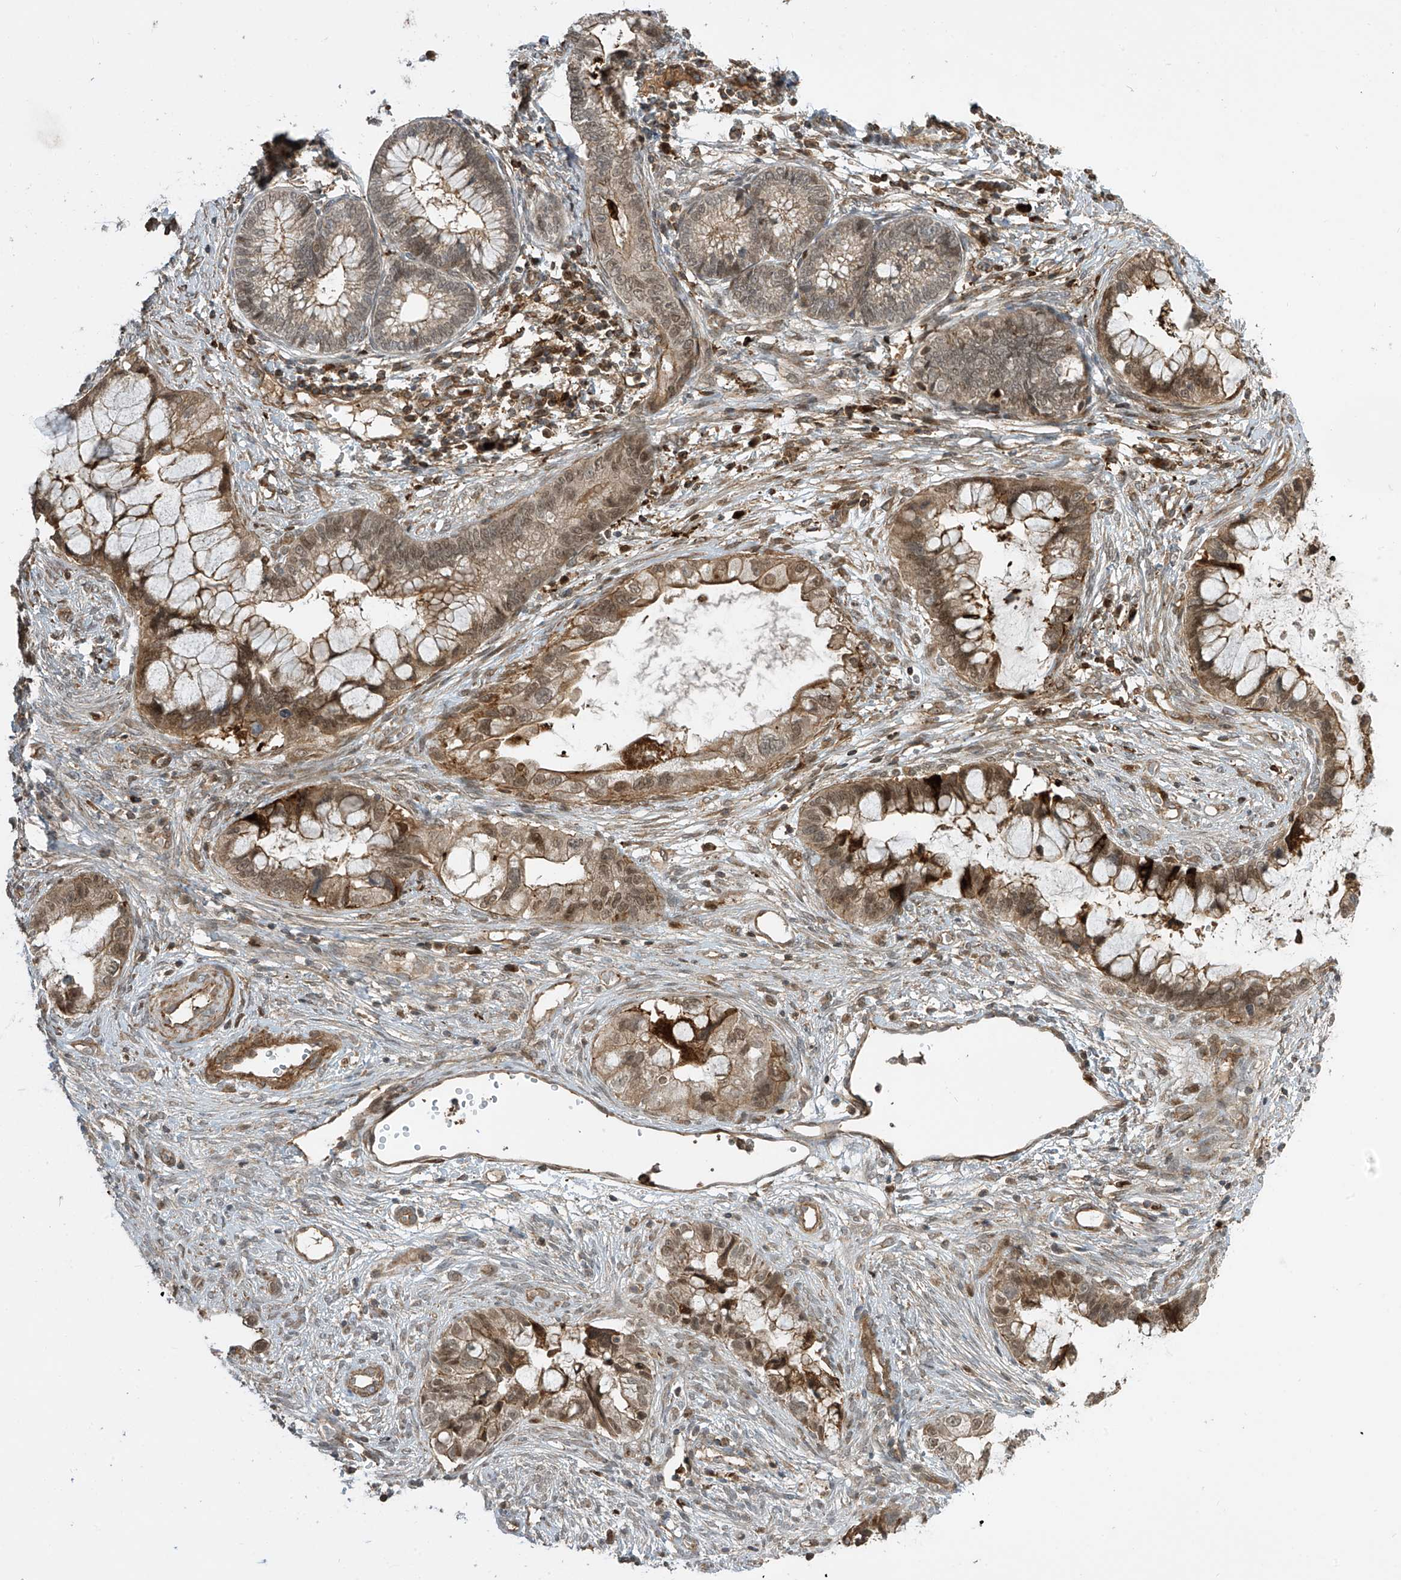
{"staining": {"intensity": "weak", "quantity": ">75%", "location": "cytoplasmic/membranous,nuclear"}, "tissue": "cervical cancer", "cell_type": "Tumor cells", "image_type": "cancer", "snomed": [{"axis": "morphology", "description": "Adenocarcinoma, NOS"}, {"axis": "topography", "description": "Cervix"}], "caption": "This photomicrograph exhibits immunohistochemistry (IHC) staining of human cervical cancer (adenocarcinoma), with low weak cytoplasmic/membranous and nuclear positivity in about >75% of tumor cells.", "gene": "ATAD2B", "patient": {"sex": "female", "age": 44}}